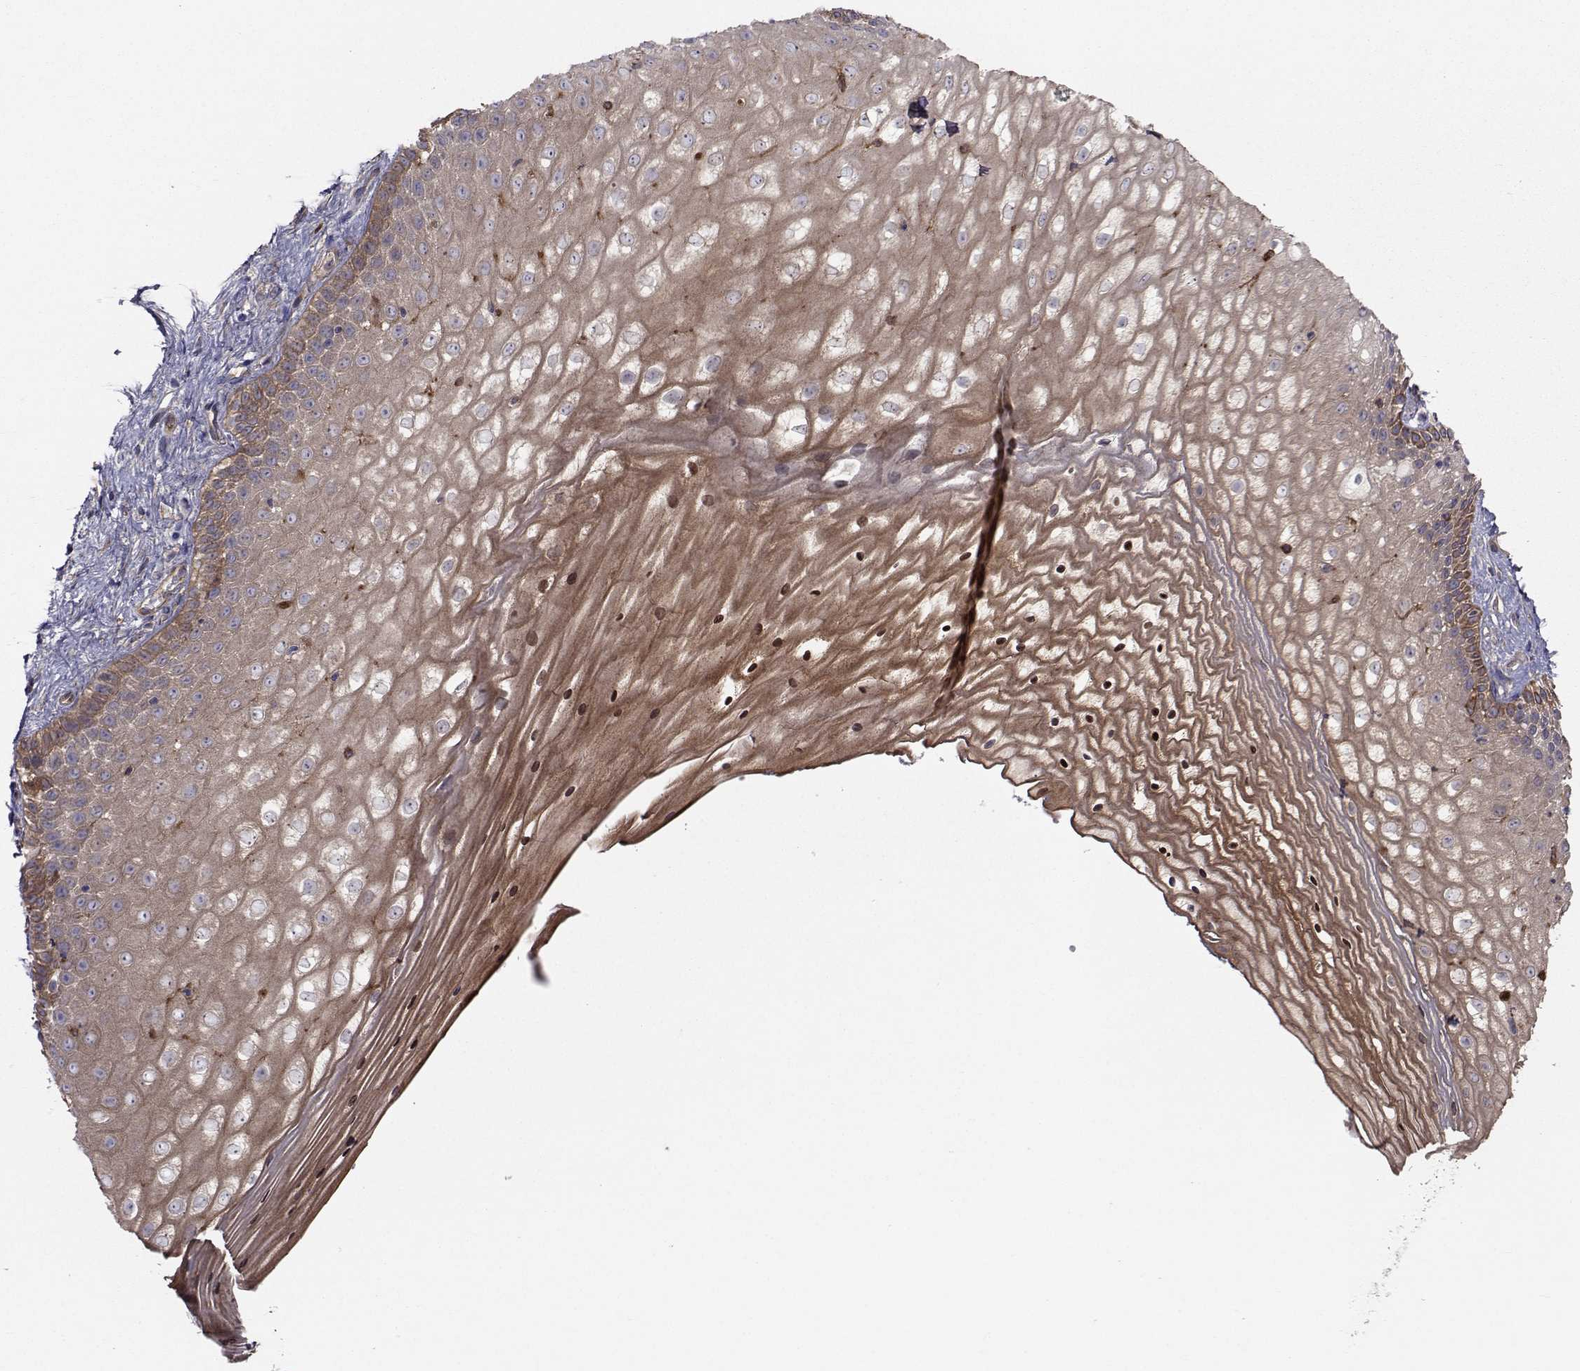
{"staining": {"intensity": "moderate", "quantity": ">75%", "location": "cytoplasmic/membranous"}, "tissue": "vagina", "cell_type": "Squamous epithelial cells", "image_type": "normal", "snomed": [{"axis": "morphology", "description": "Normal tissue, NOS"}, {"axis": "topography", "description": "Vagina"}], "caption": "High-magnification brightfield microscopy of benign vagina stained with DAB (3,3'-diaminobenzidine) (brown) and counterstained with hematoxylin (blue). squamous epithelial cells exhibit moderate cytoplasmic/membranous expression is present in about>75% of cells.", "gene": "TRIP10", "patient": {"sex": "female", "age": 47}}